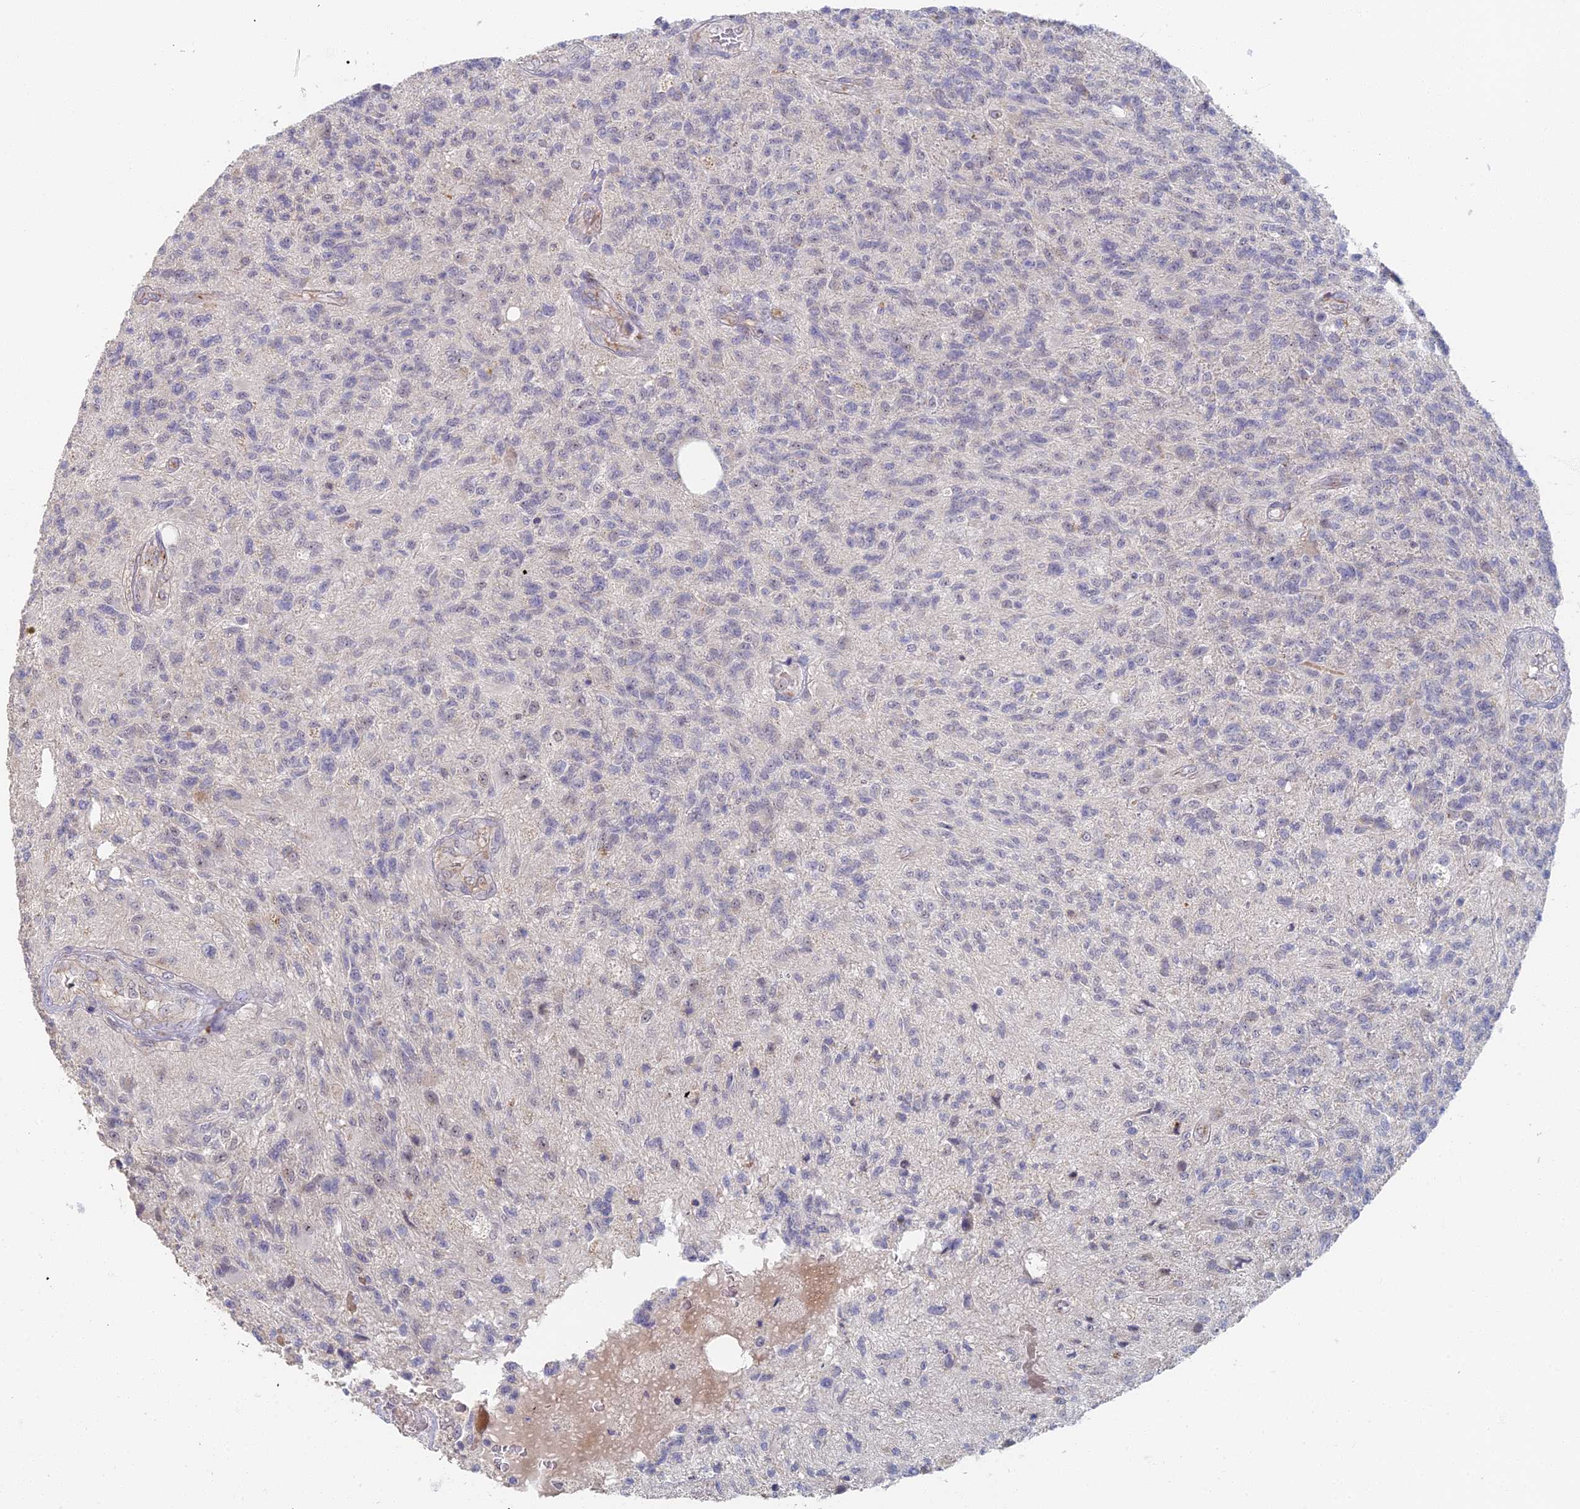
{"staining": {"intensity": "negative", "quantity": "none", "location": "none"}, "tissue": "glioma", "cell_type": "Tumor cells", "image_type": "cancer", "snomed": [{"axis": "morphology", "description": "Glioma, malignant, High grade"}, {"axis": "topography", "description": "Brain"}], "caption": "Malignant glioma (high-grade) was stained to show a protein in brown. There is no significant expression in tumor cells. (IHC, brightfield microscopy, high magnification).", "gene": "GPATCH1", "patient": {"sex": "male", "age": 56}}